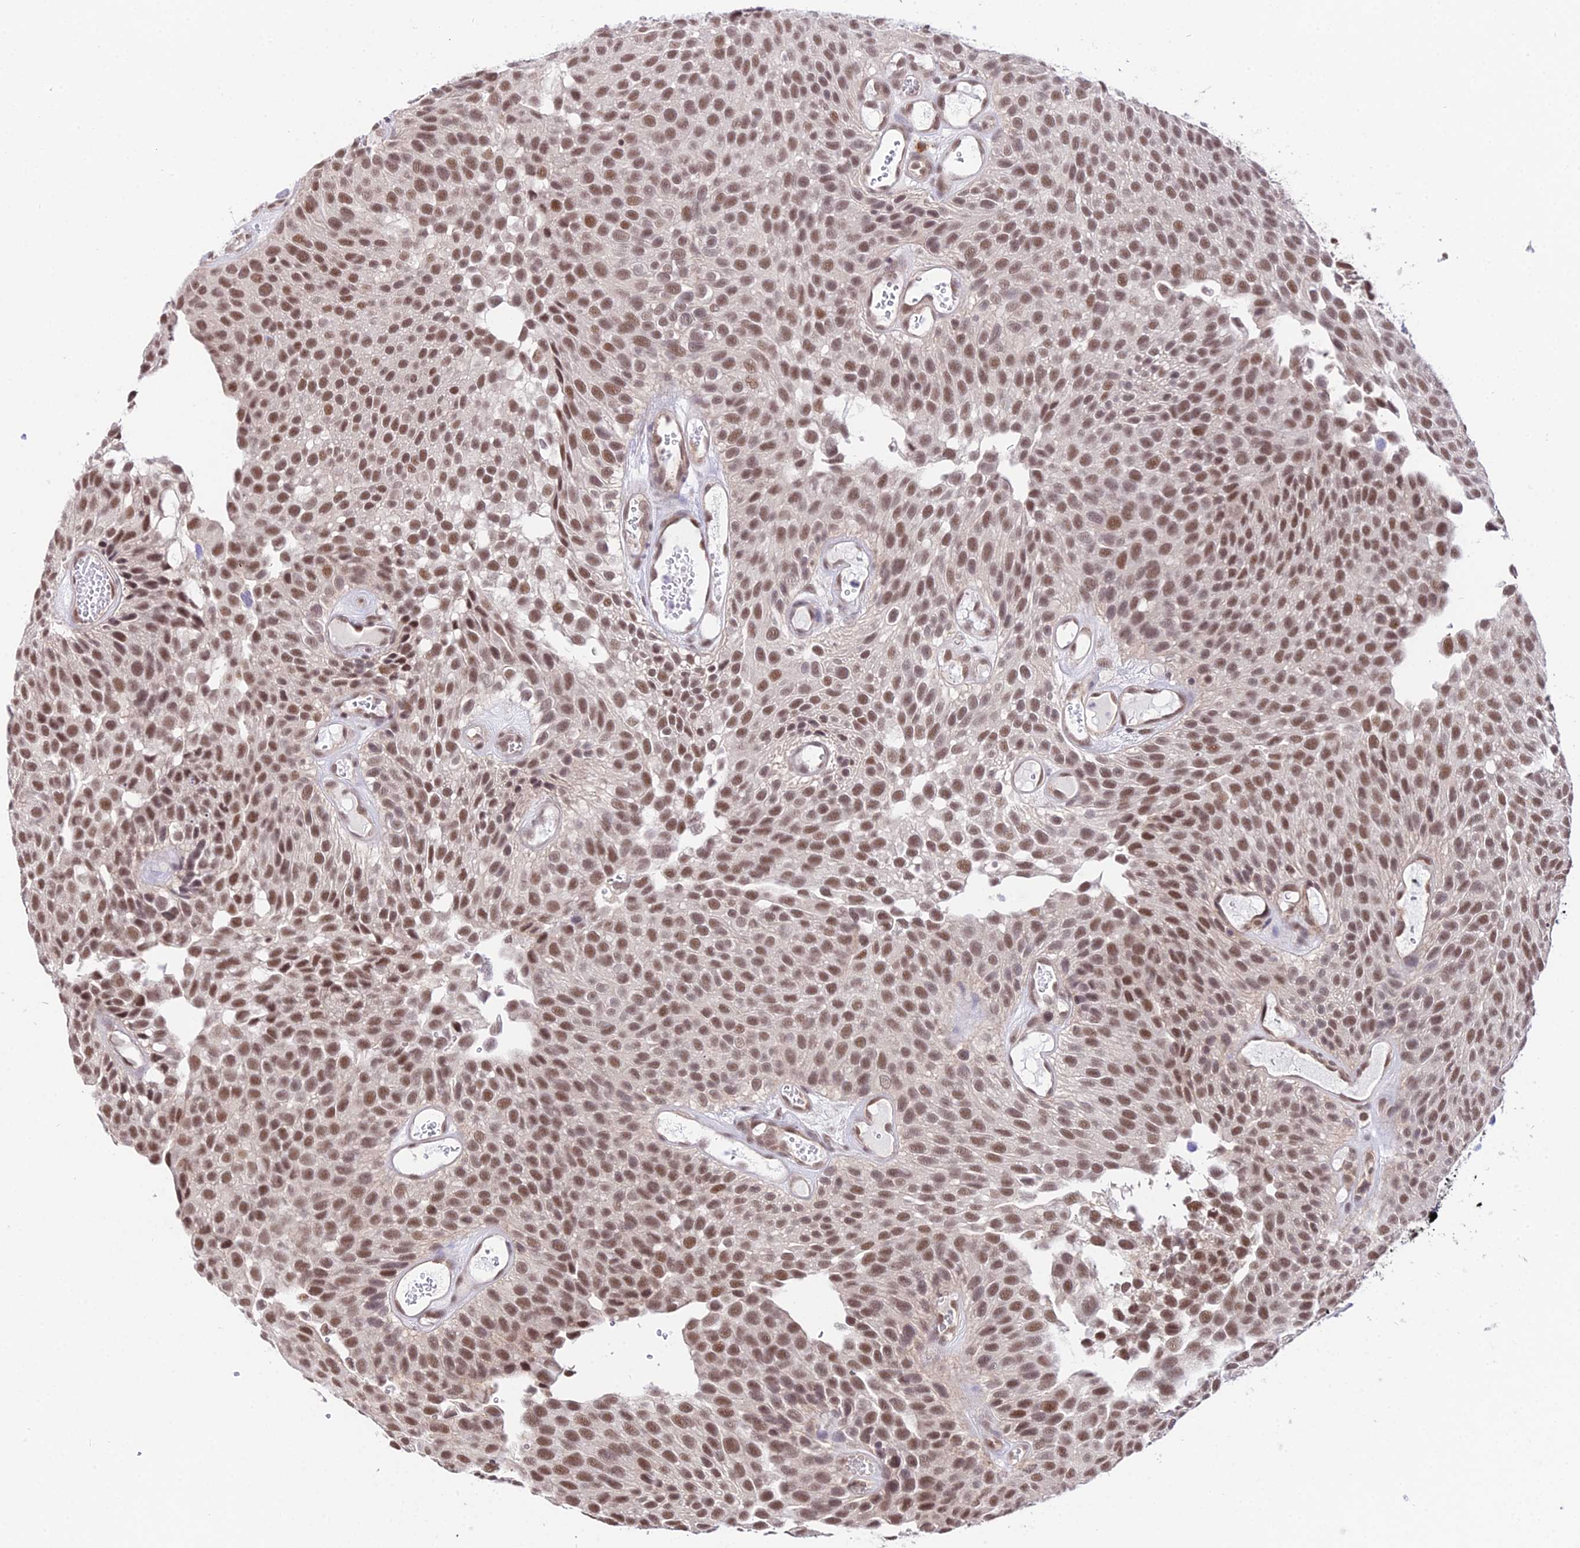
{"staining": {"intensity": "moderate", "quantity": ">75%", "location": "nuclear"}, "tissue": "urothelial cancer", "cell_type": "Tumor cells", "image_type": "cancer", "snomed": [{"axis": "morphology", "description": "Urothelial carcinoma, Low grade"}, {"axis": "topography", "description": "Urinary bladder"}], "caption": "Urothelial cancer tissue demonstrates moderate nuclear staining in approximately >75% of tumor cells, visualized by immunohistochemistry.", "gene": "POLR2I", "patient": {"sex": "male", "age": 89}}